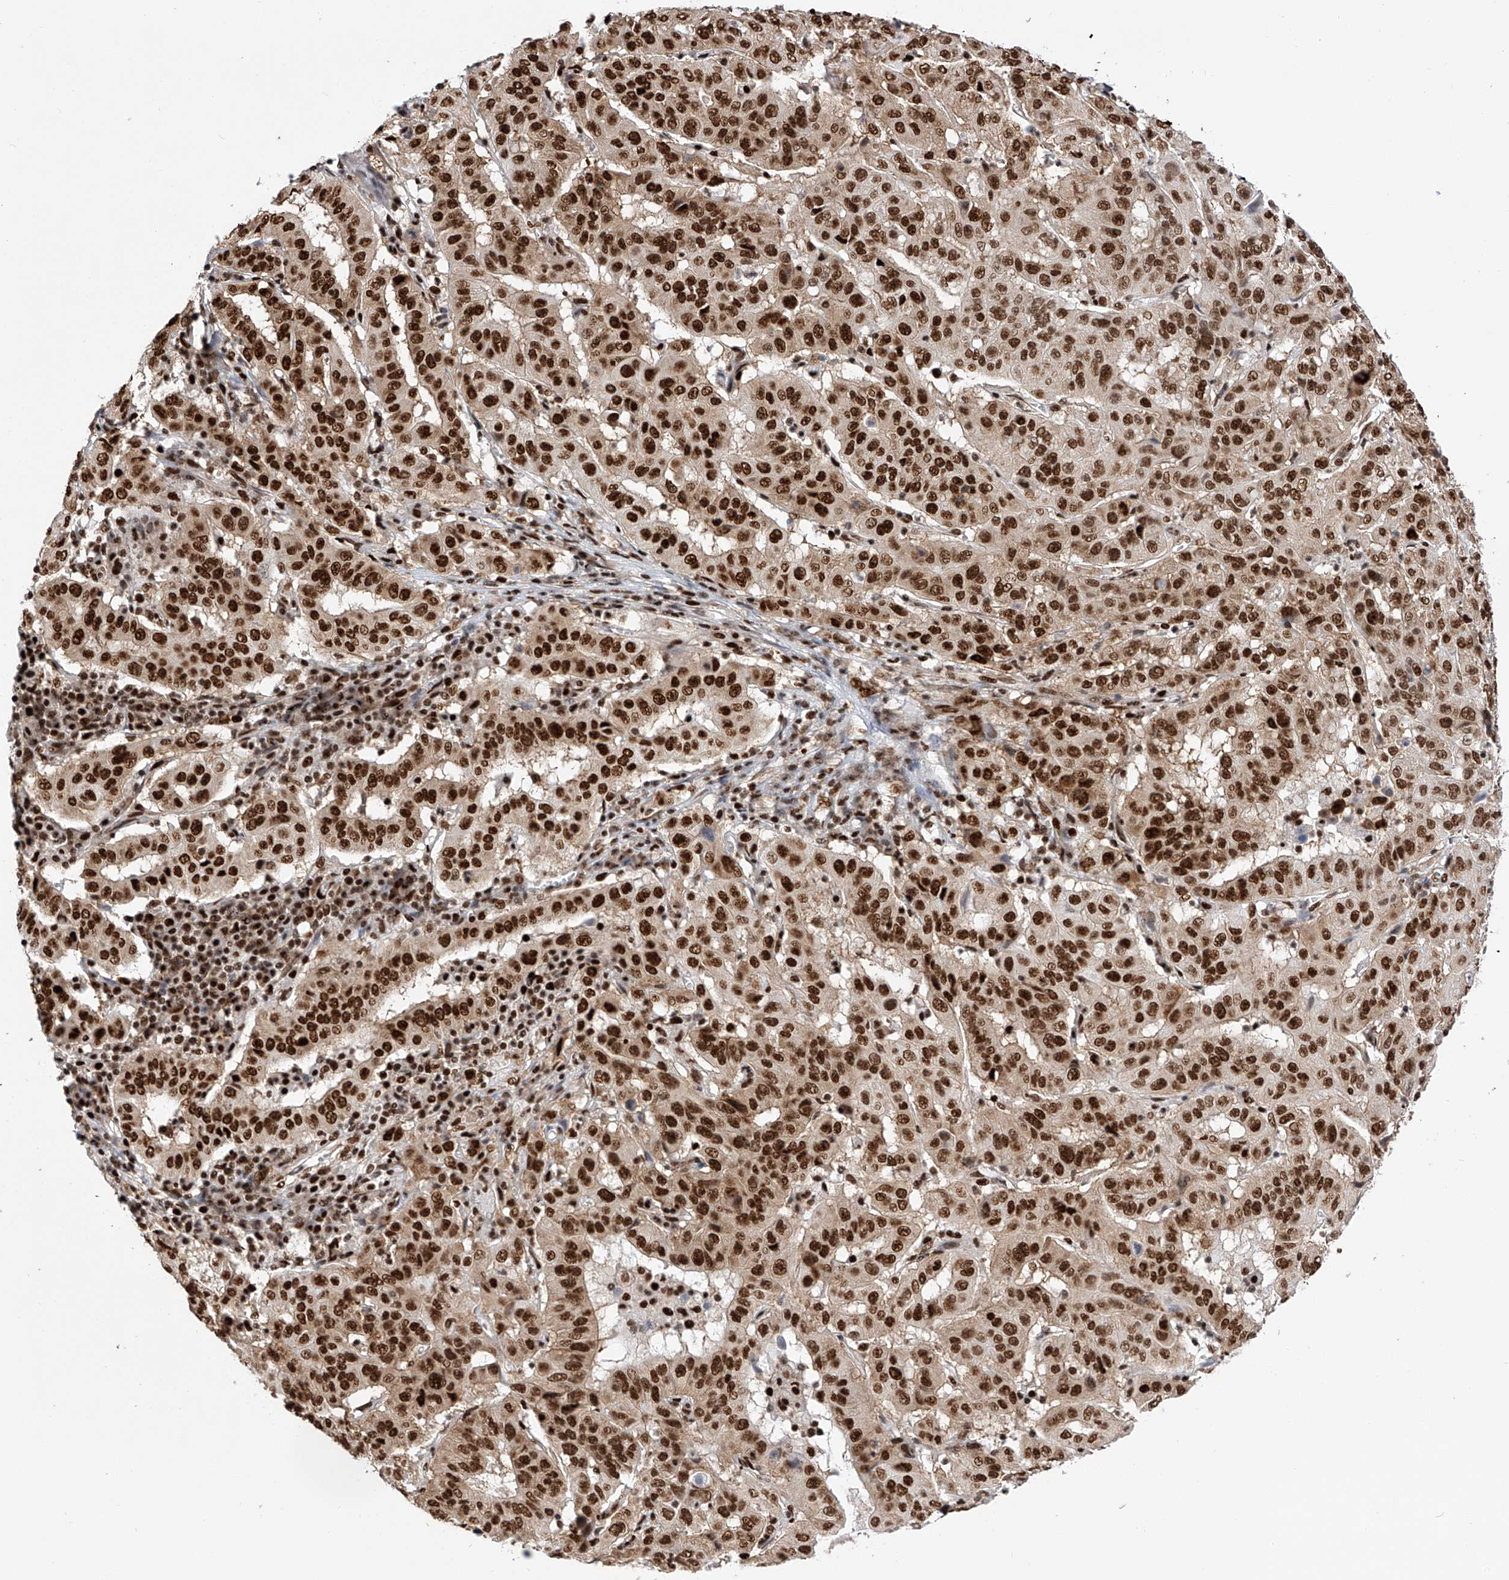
{"staining": {"intensity": "strong", "quantity": ">75%", "location": "nuclear"}, "tissue": "pancreatic cancer", "cell_type": "Tumor cells", "image_type": "cancer", "snomed": [{"axis": "morphology", "description": "Adenocarcinoma, NOS"}, {"axis": "topography", "description": "Pancreas"}], "caption": "Tumor cells exhibit strong nuclear positivity in about >75% of cells in pancreatic cancer.", "gene": "SRSF6", "patient": {"sex": "male", "age": 63}}